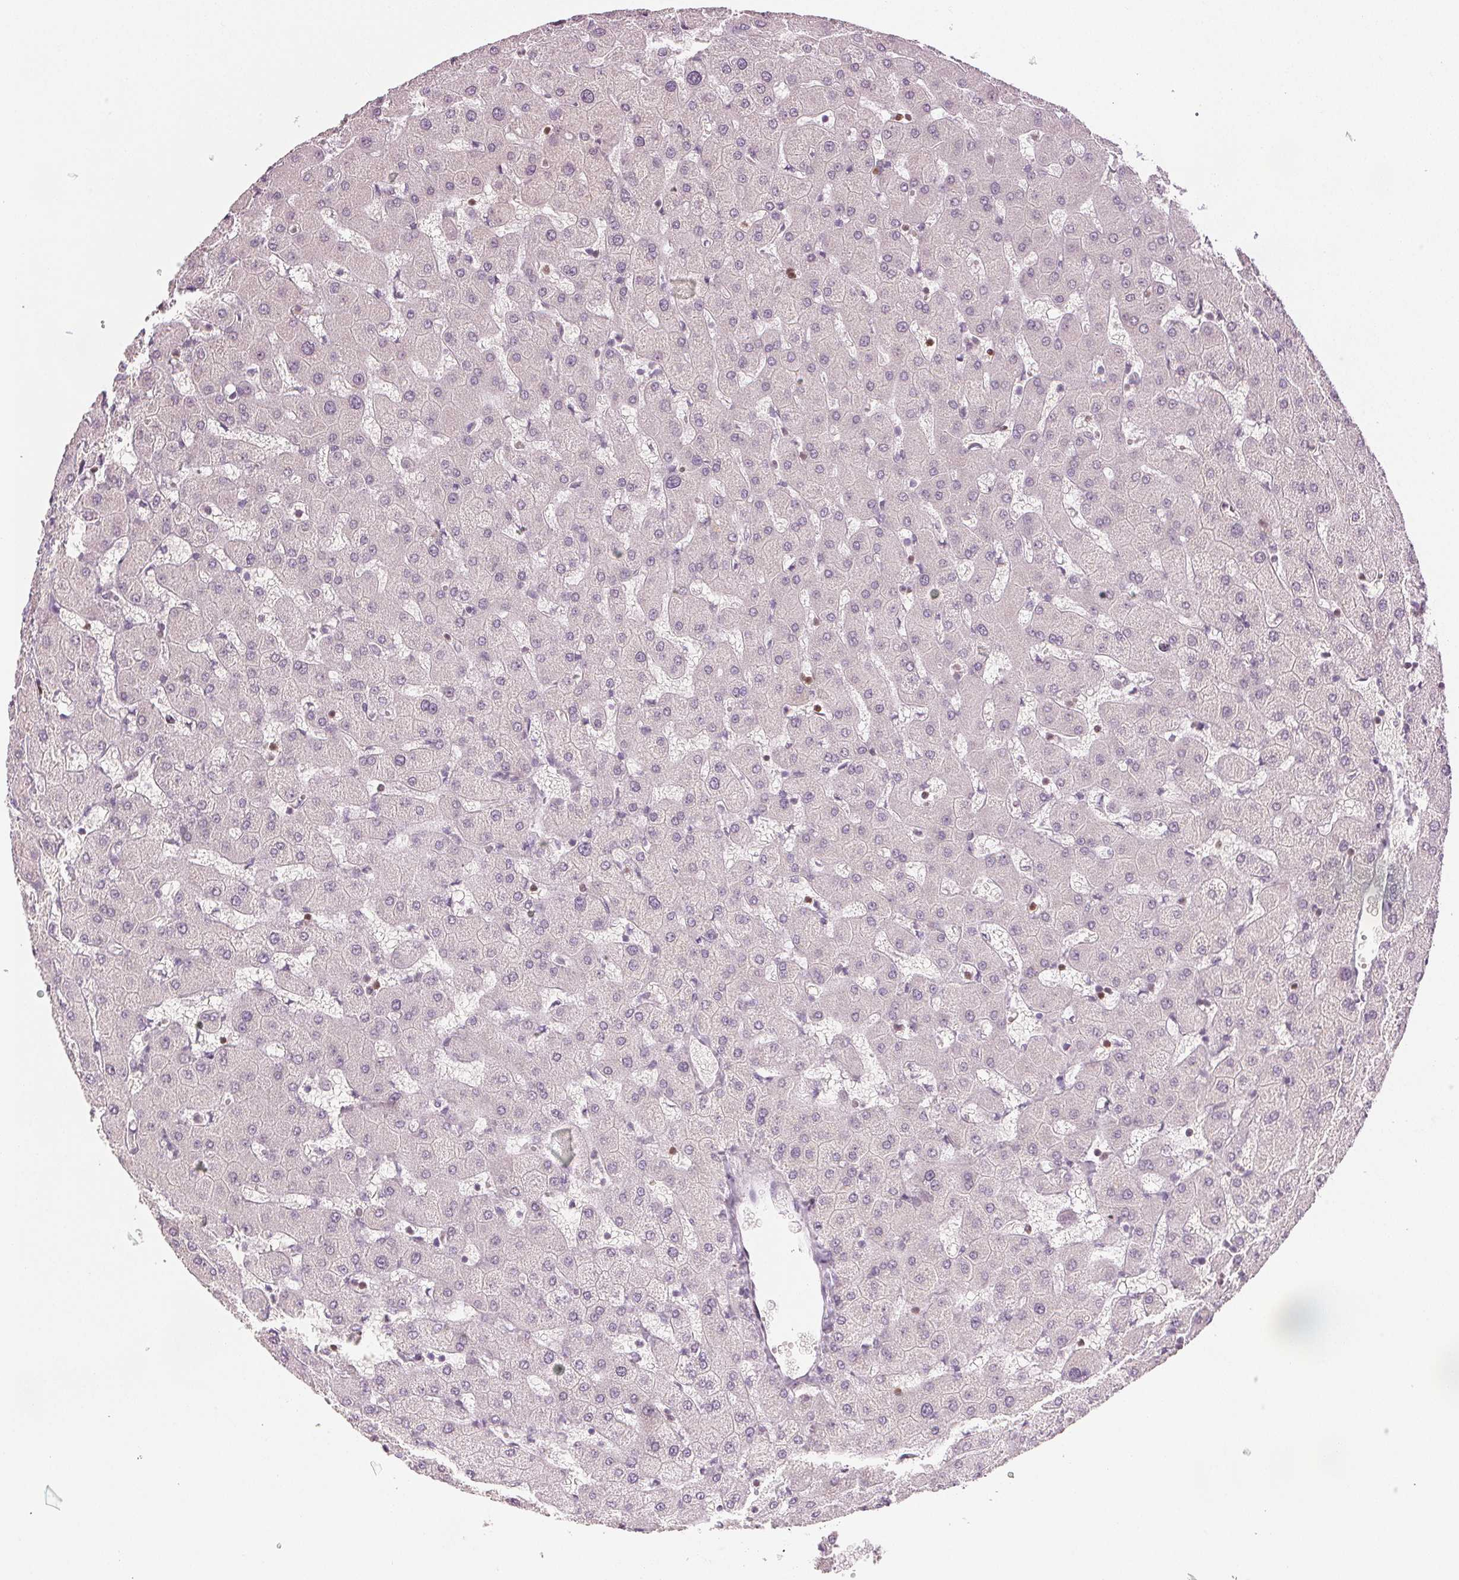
{"staining": {"intensity": "negative", "quantity": "none", "location": "none"}, "tissue": "liver", "cell_type": "Cholangiocytes", "image_type": "normal", "snomed": [{"axis": "morphology", "description": "Normal tissue, NOS"}, {"axis": "topography", "description": "Liver"}], "caption": "Immunohistochemical staining of normal human liver displays no significant expression in cholangiocytes.", "gene": "RUNX2", "patient": {"sex": "female", "age": 63}}